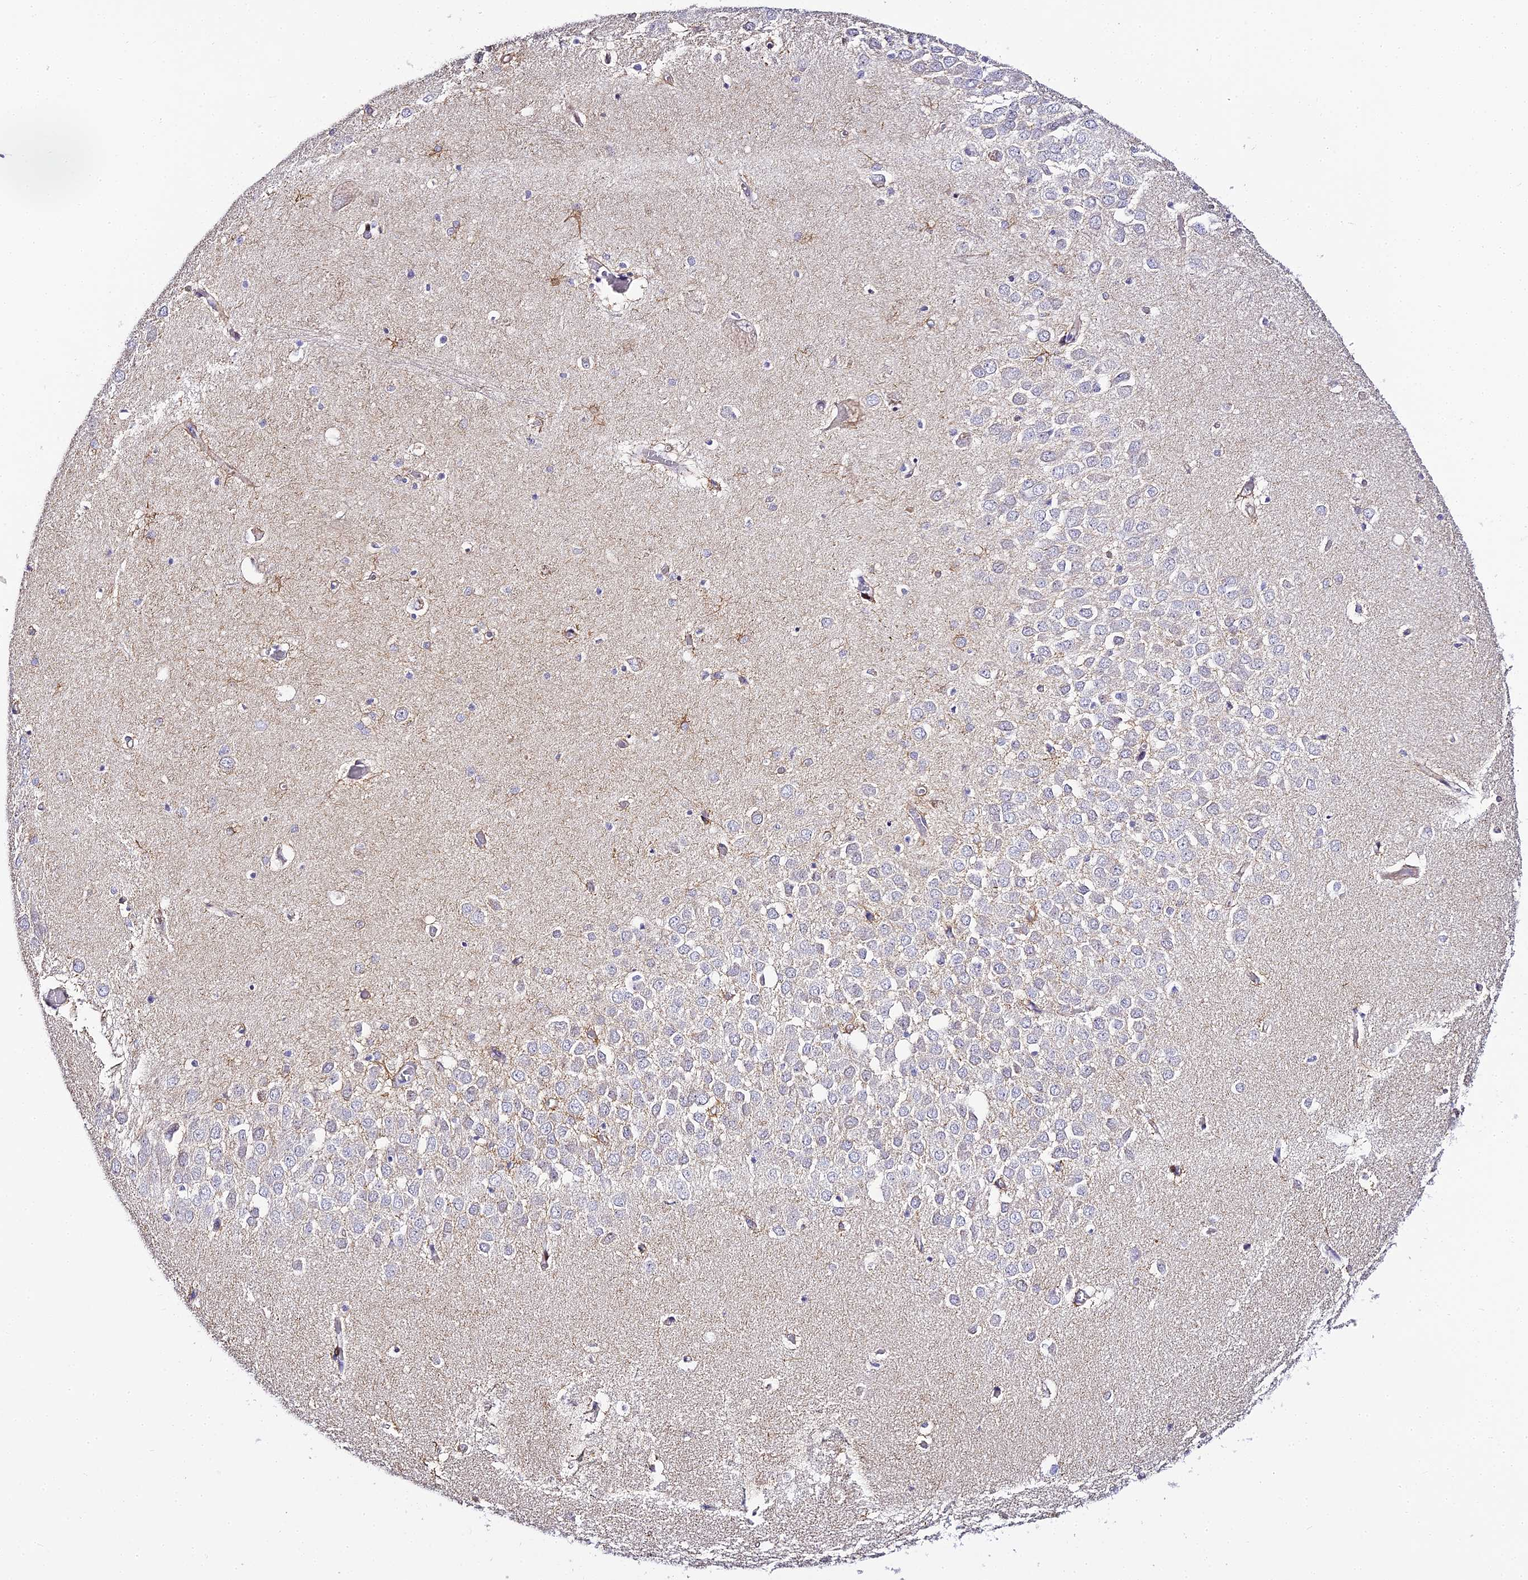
{"staining": {"intensity": "negative", "quantity": "none", "location": "none"}, "tissue": "hippocampus", "cell_type": "Glial cells", "image_type": "normal", "snomed": [{"axis": "morphology", "description": "Normal tissue, NOS"}, {"axis": "topography", "description": "Hippocampus"}], "caption": "IHC photomicrograph of normal human hippocampus stained for a protein (brown), which reveals no staining in glial cells. (Brightfield microscopy of DAB (3,3'-diaminobenzidine) immunohistochemistry at high magnification).", "gene": "SERP1", "patient": {"sex": "male", "age": 70}}